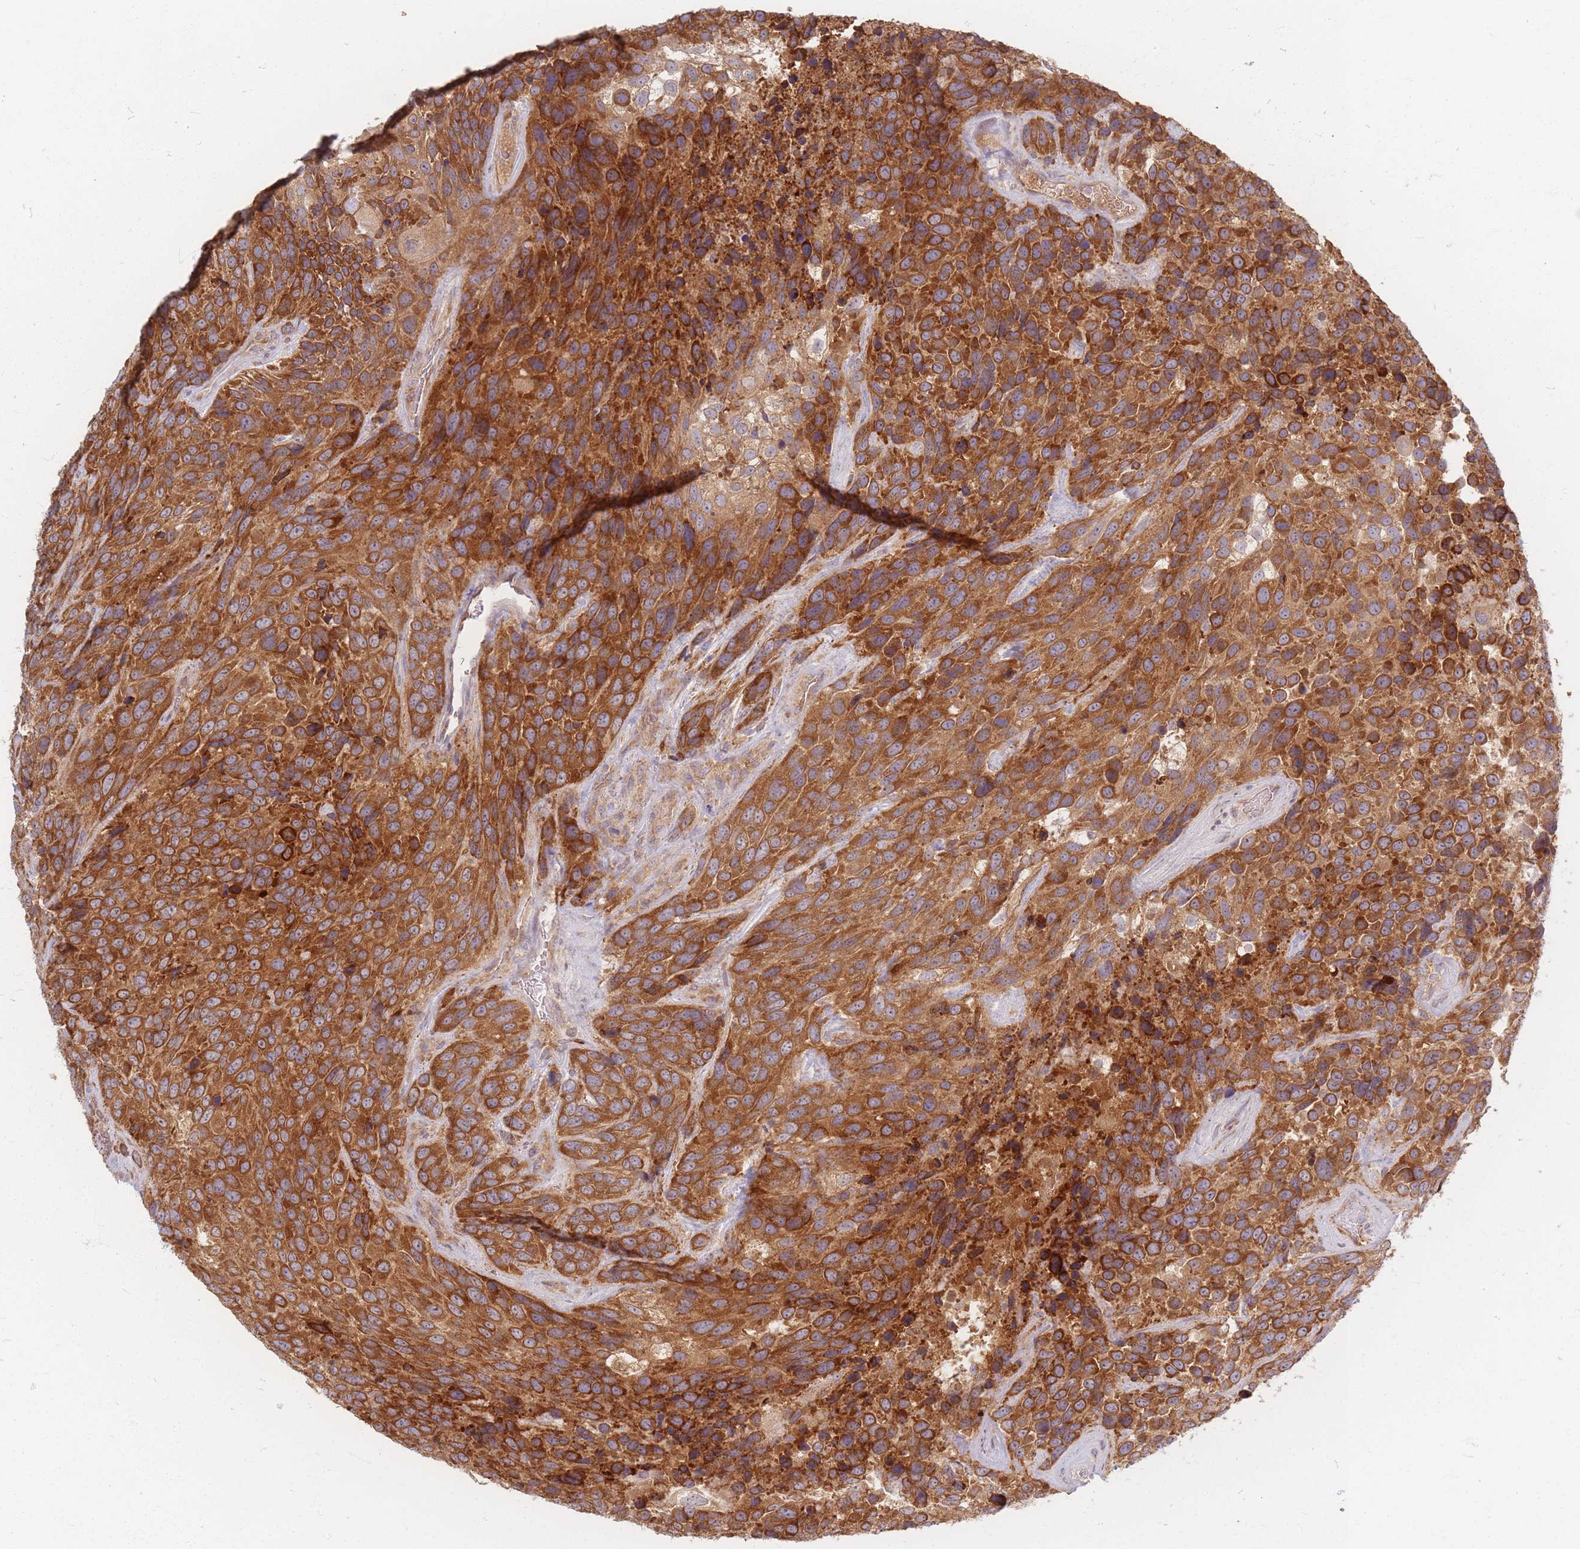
{"staining": {"intensity": "strong", "quantity": ">75%", "location": "cytoplasmic/membranous"}, "tissue": "urothelial cancer", "cell_type": "Tumor cells", "image_type": "cancer", "snomed": [{"axis": "morphology", "description": "Urothelial carcinoma, High grade"}, {"axis": "topography", "description": "Urinary bladder"}], "caption": "High-grade urothelial carcinoma stained with a brown dye displays strong cytoplasmic/membranous positive expression in about >75% of tumor cells.", "gene": "SMIM14", "patient": {"sex": "female", "age": 70}}